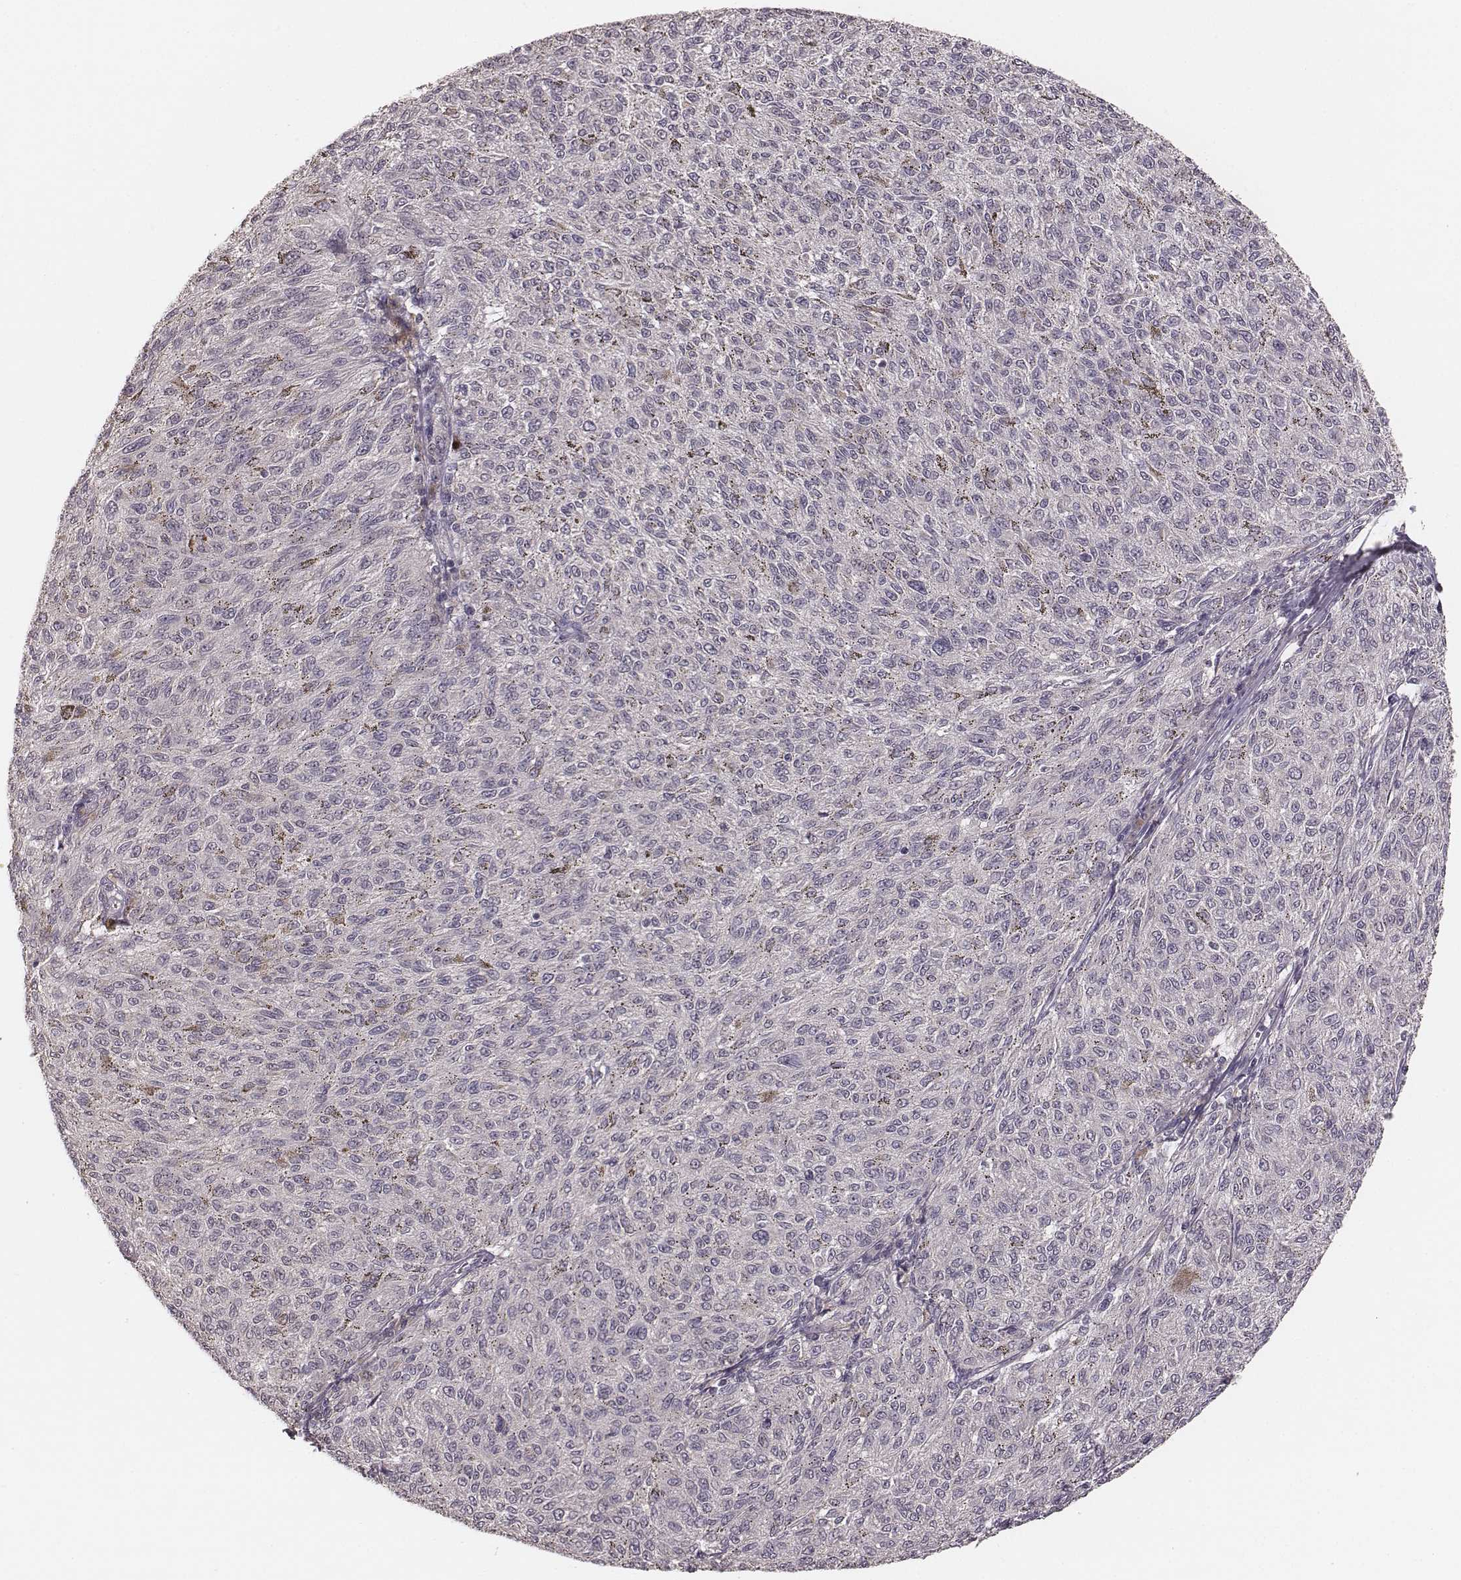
{"staining": {"intensity": "negative", "quantity": "none", "location": "none"}, "tissue": "melanoma", "cell_type": "Tumor cells", "image_type": "cancer", "snomed": [{"axis": "morphology", "description": "Malignant melanoma, NOS"}, {"axis": "topography", "description": "Skin"}], "caption": "Human malignant melanoma stained for a protein using IHC shows no staining in tumor cells.", "gene": "LY6K", "patient": {"sex": "female", "age": 72}}